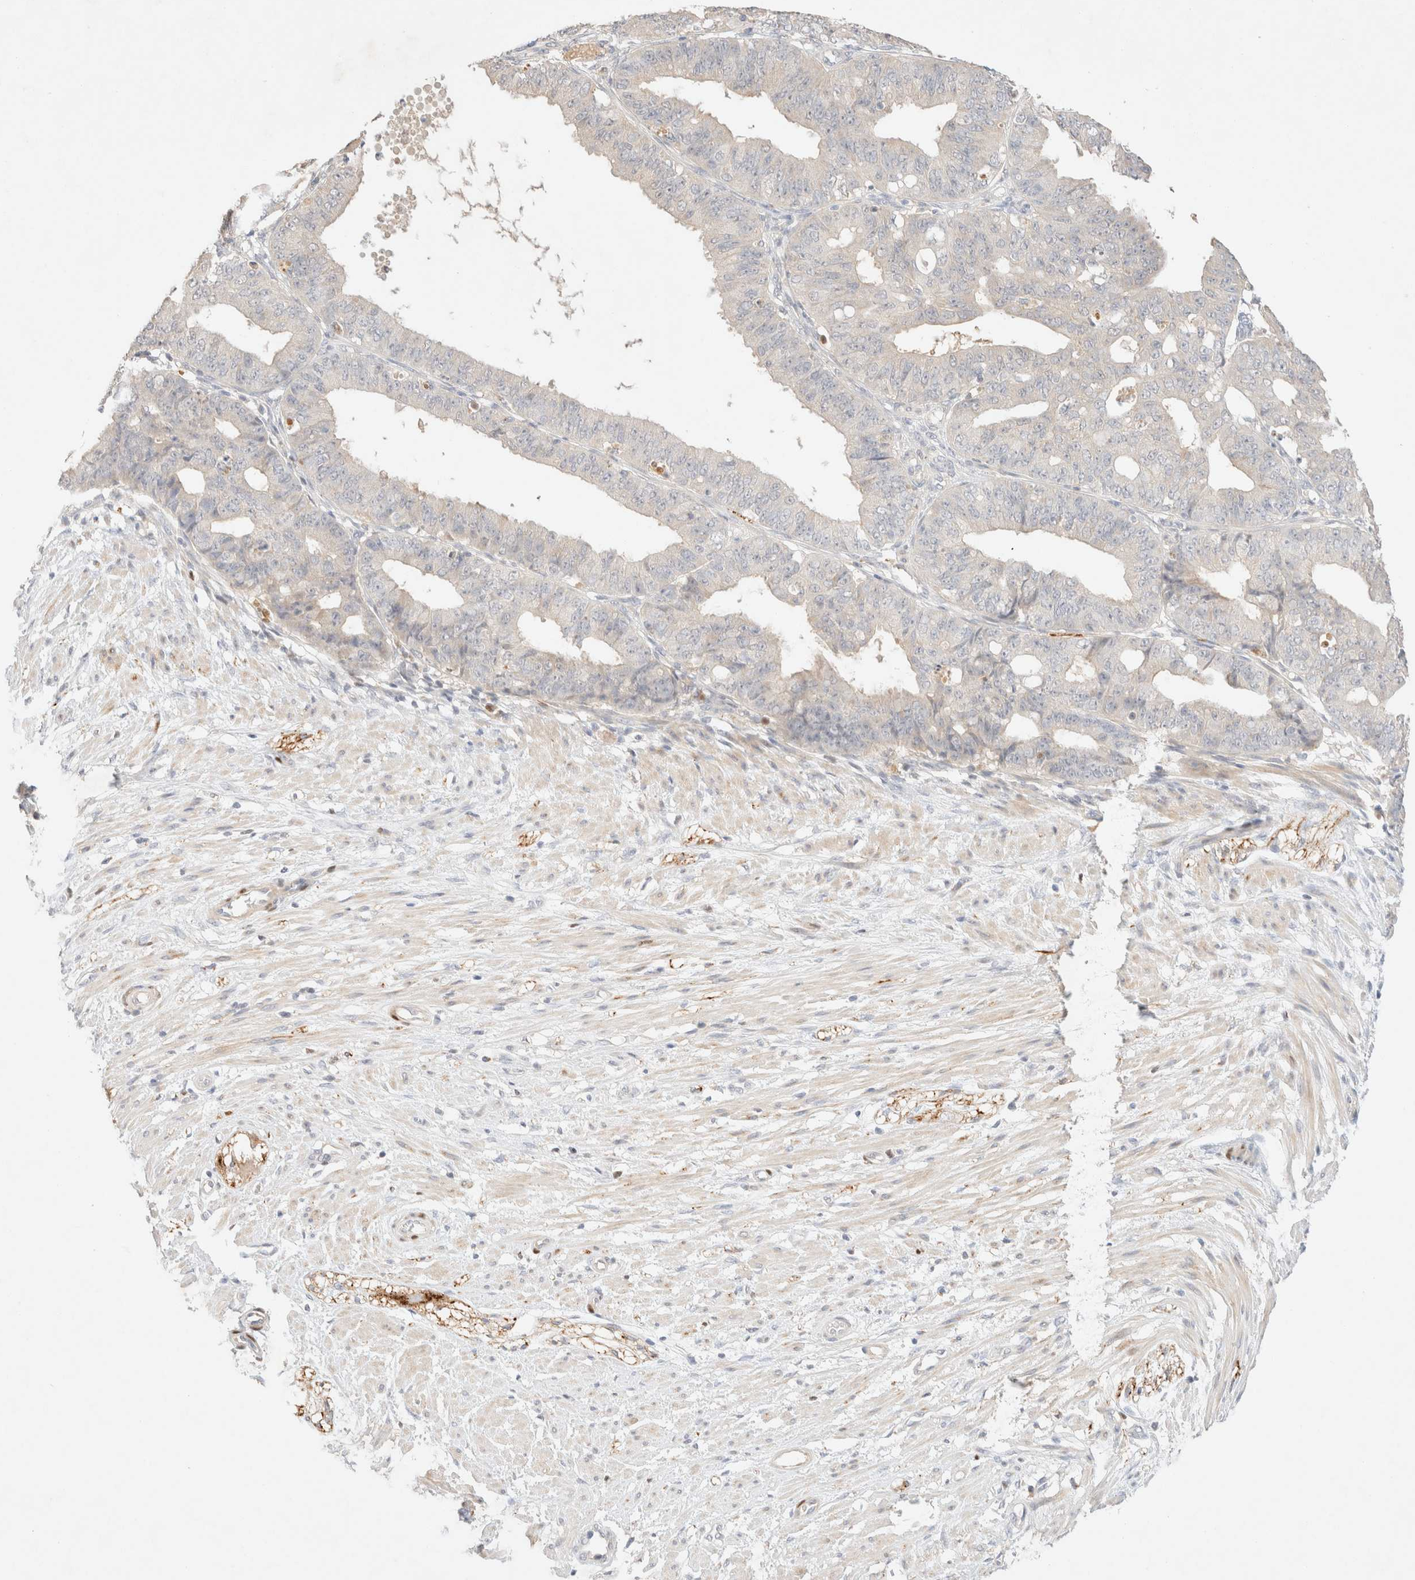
{"staining": {"intensity": "negative", "quantity": "none", "location": "none"}, "tissue": "ovarian cancer", "cell_type": "Tumor cells", "image_type": "cancer", "snomed": [{"axis": "morphology", "description": "Carcinoma, endometroid"}, {"axis": "topography", "description": "Ovary"}], "caption": "High power microscopy photomicrograph of an immunohistochemistry (IHC) histopathology image of ovarian cancer (endometroid carcinoma), revealing no significant expression in tumor cells. (Brightfield microscopy of DAB immunohistochemistry at high magnification).", "gene": "SNTB1", "patient": {"sex": "female", "age": 42}}